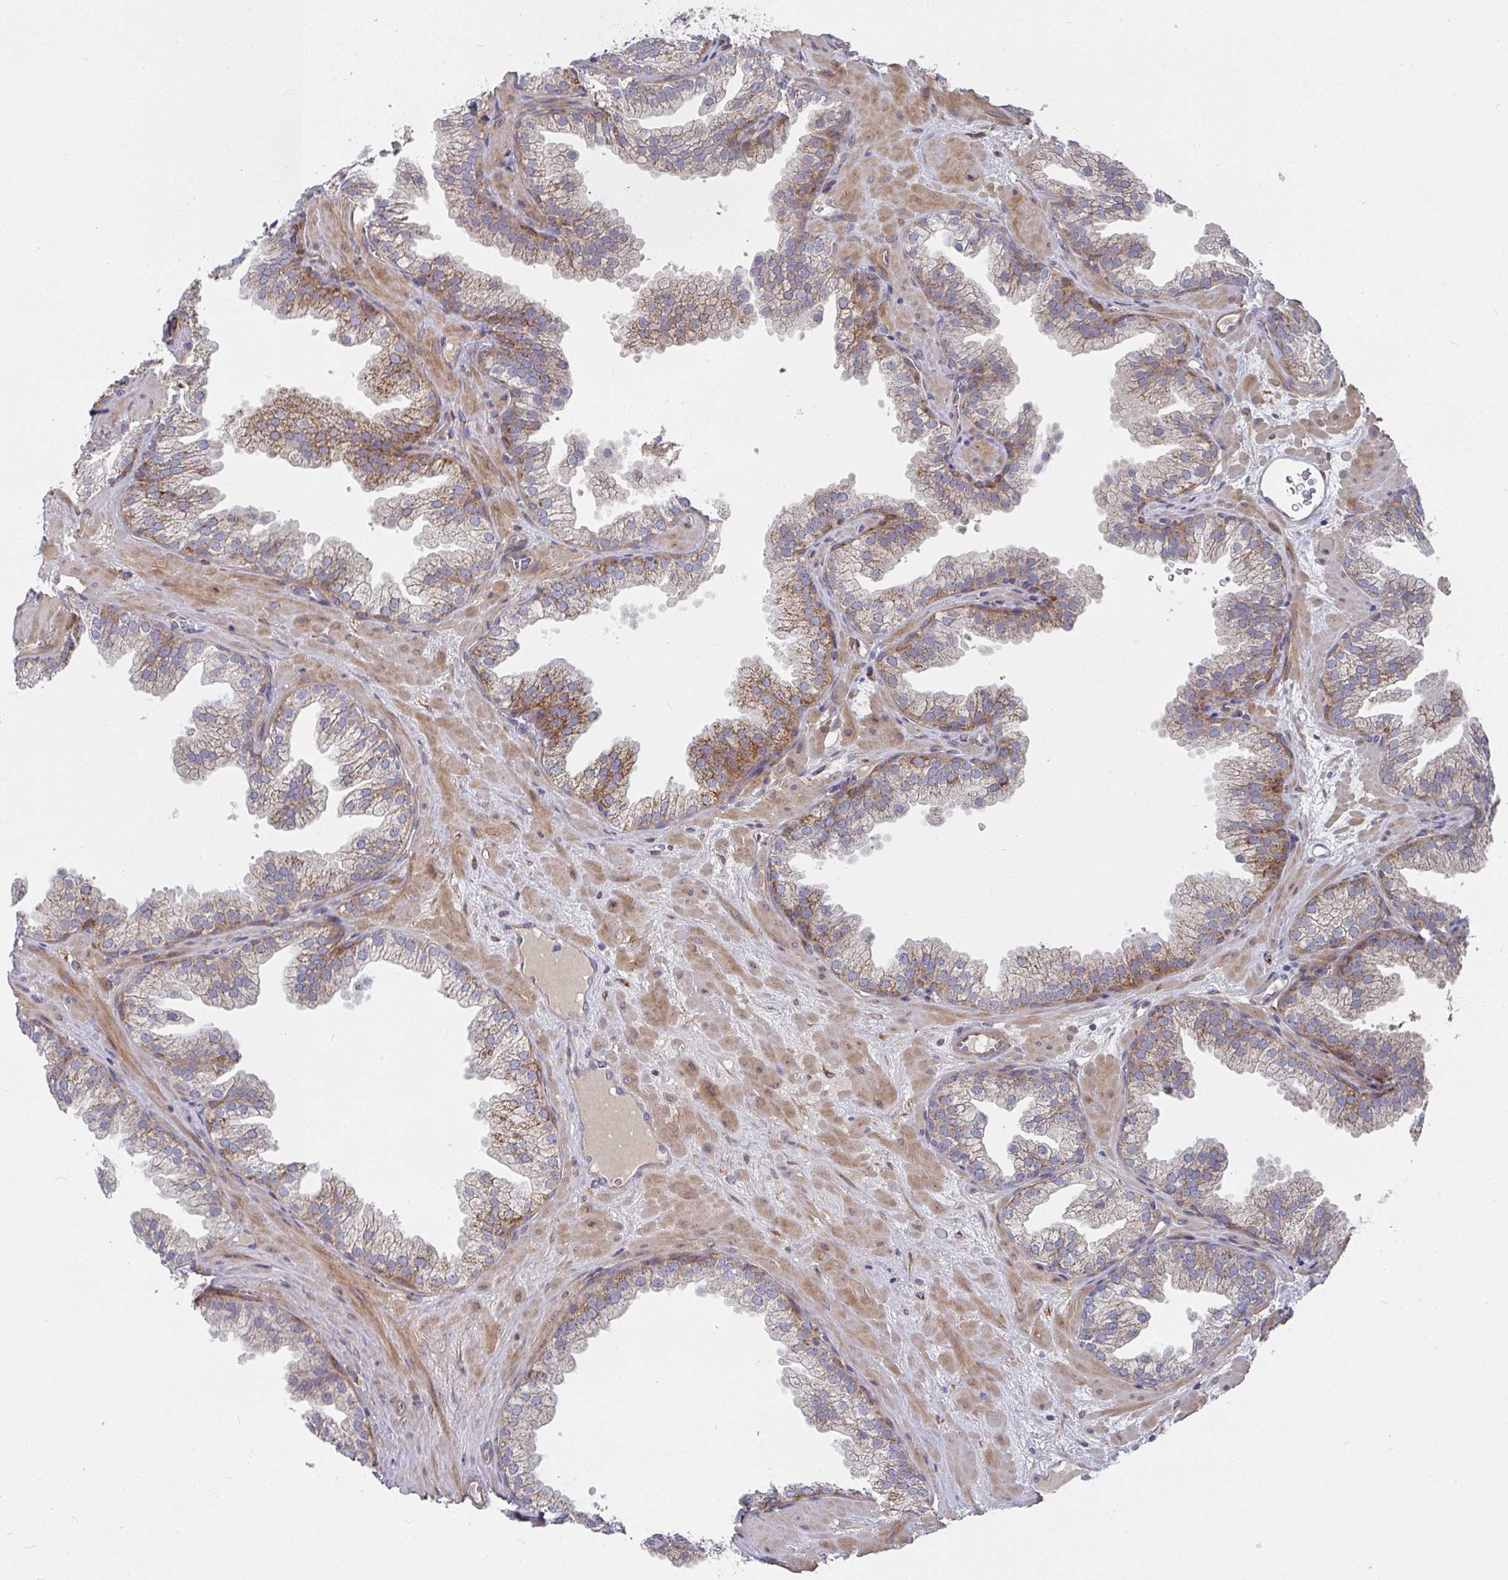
{"staining": {"intensity": "moderate", "quantity": ">75%", "location": "cytoplasmic/membranous"}, "tissue": "prostate", "cell_type": "Glandular cells", "image_type": "normal", "snomed": [{"axis": "morphology", "description": "Normal tissue, NOS"}, {"axis": "topography", "description": "Prostate"}], "caption": "Protein expression analysis of unremarkable prostate displays moderate cytoplasmic/membranous positivity in approximately >75% of glandular cells. (DAB = brown stain, brightfield microscopy at high magnification).", "gene": "RHEBL1", "patient": {"sex": "male", "age": 37}}